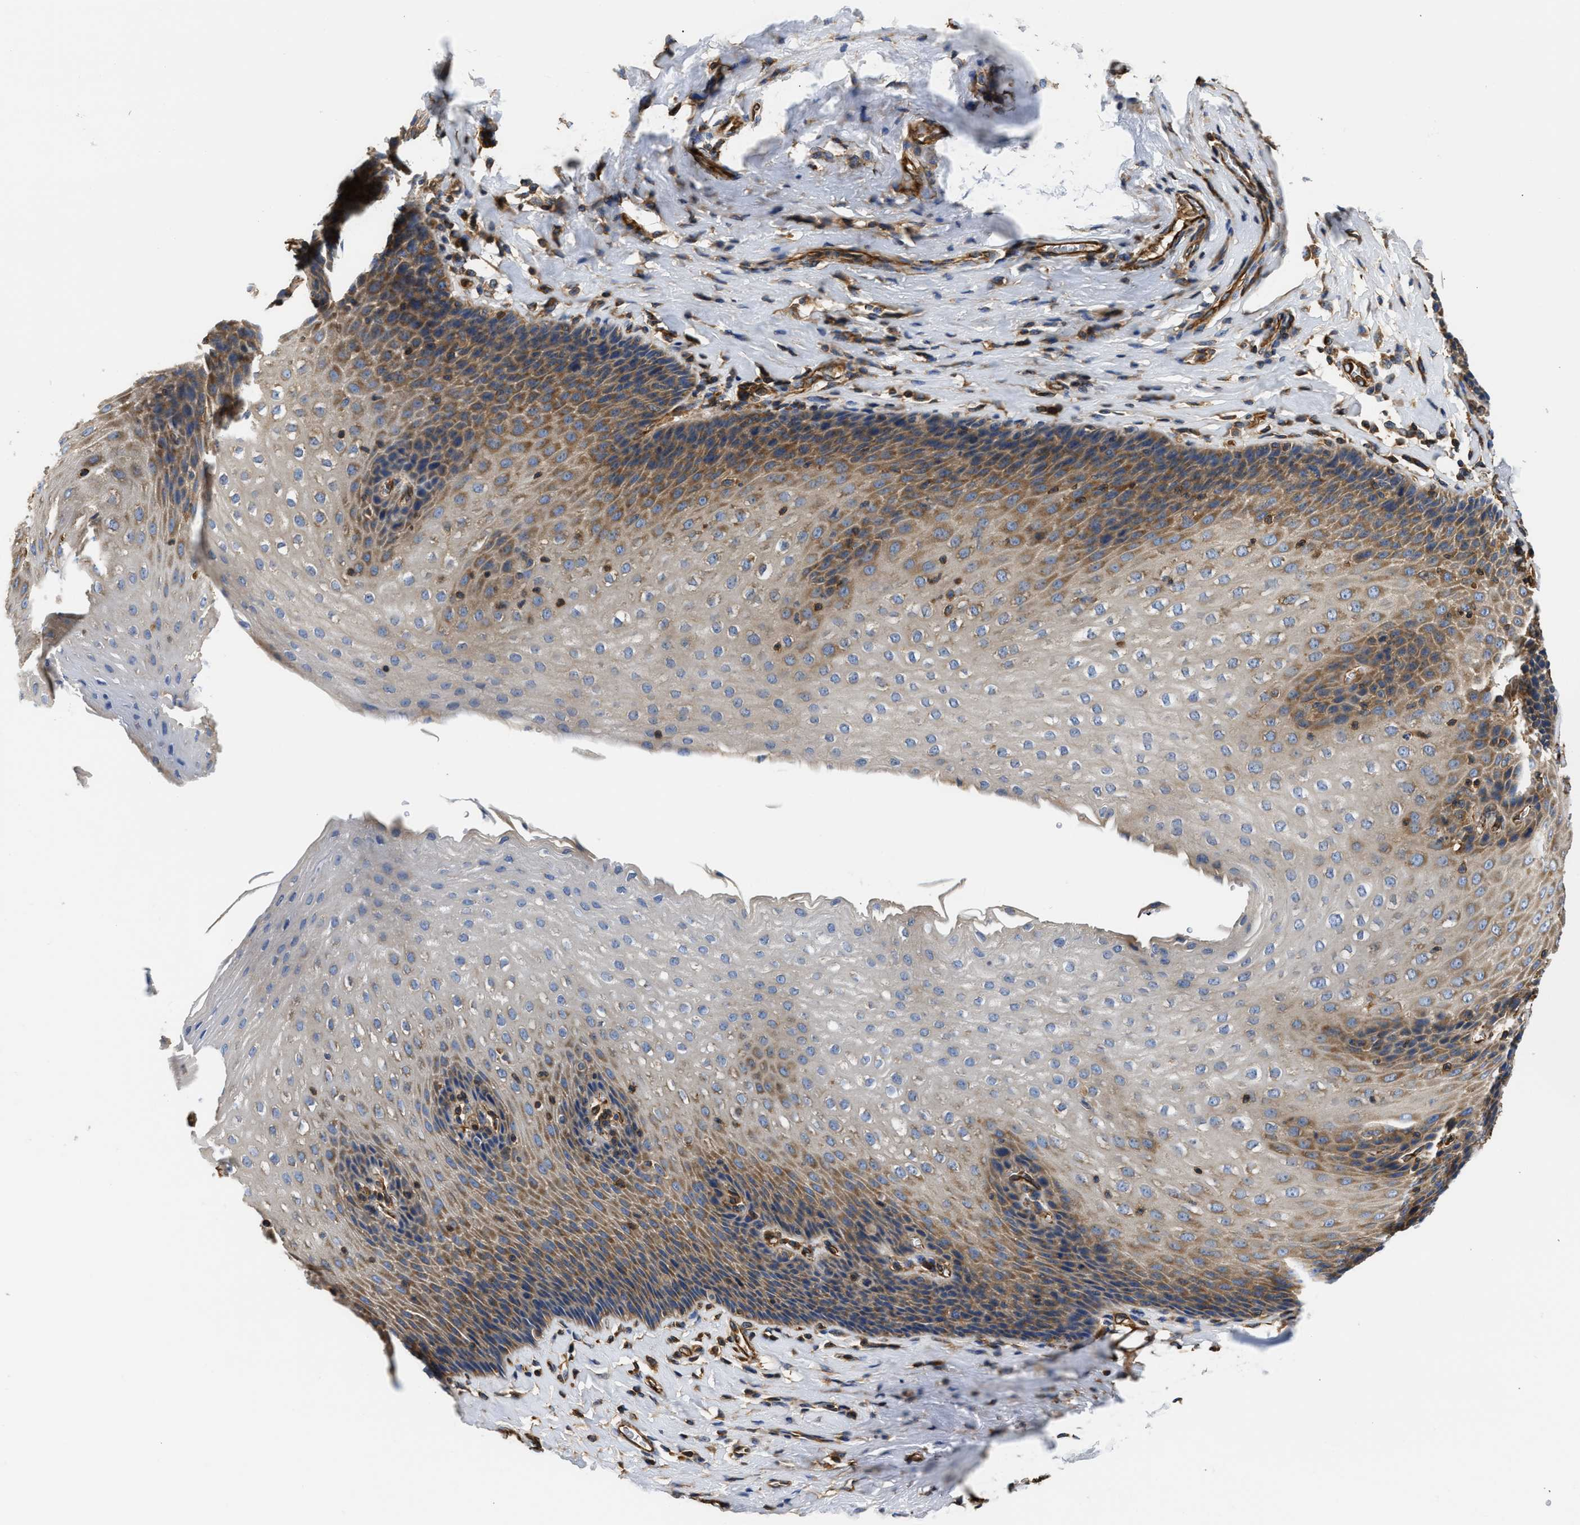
{"staining": {"intensity": "moderate", "quantity": "25%-75%", "location": "cytoplasmic/membranous"}, "tissue": "esophagus", "cell_type": "Squamous epithelial cells", "image_type": "normal", "snomed": [{"axis": "morphology", "description": "Normal tissue, NOS"}, {"axis": "topography", "description": "Esophagus"}], "caption": "Immunohistochemistry of unremarkable human esophagus shows medium levels of moderate cytoplasmic/membranous staining in about 25%-75% of squamous epithelial cells.", "gene": "SAMD9L", "patient": {"sex": "female", "age": 61}}